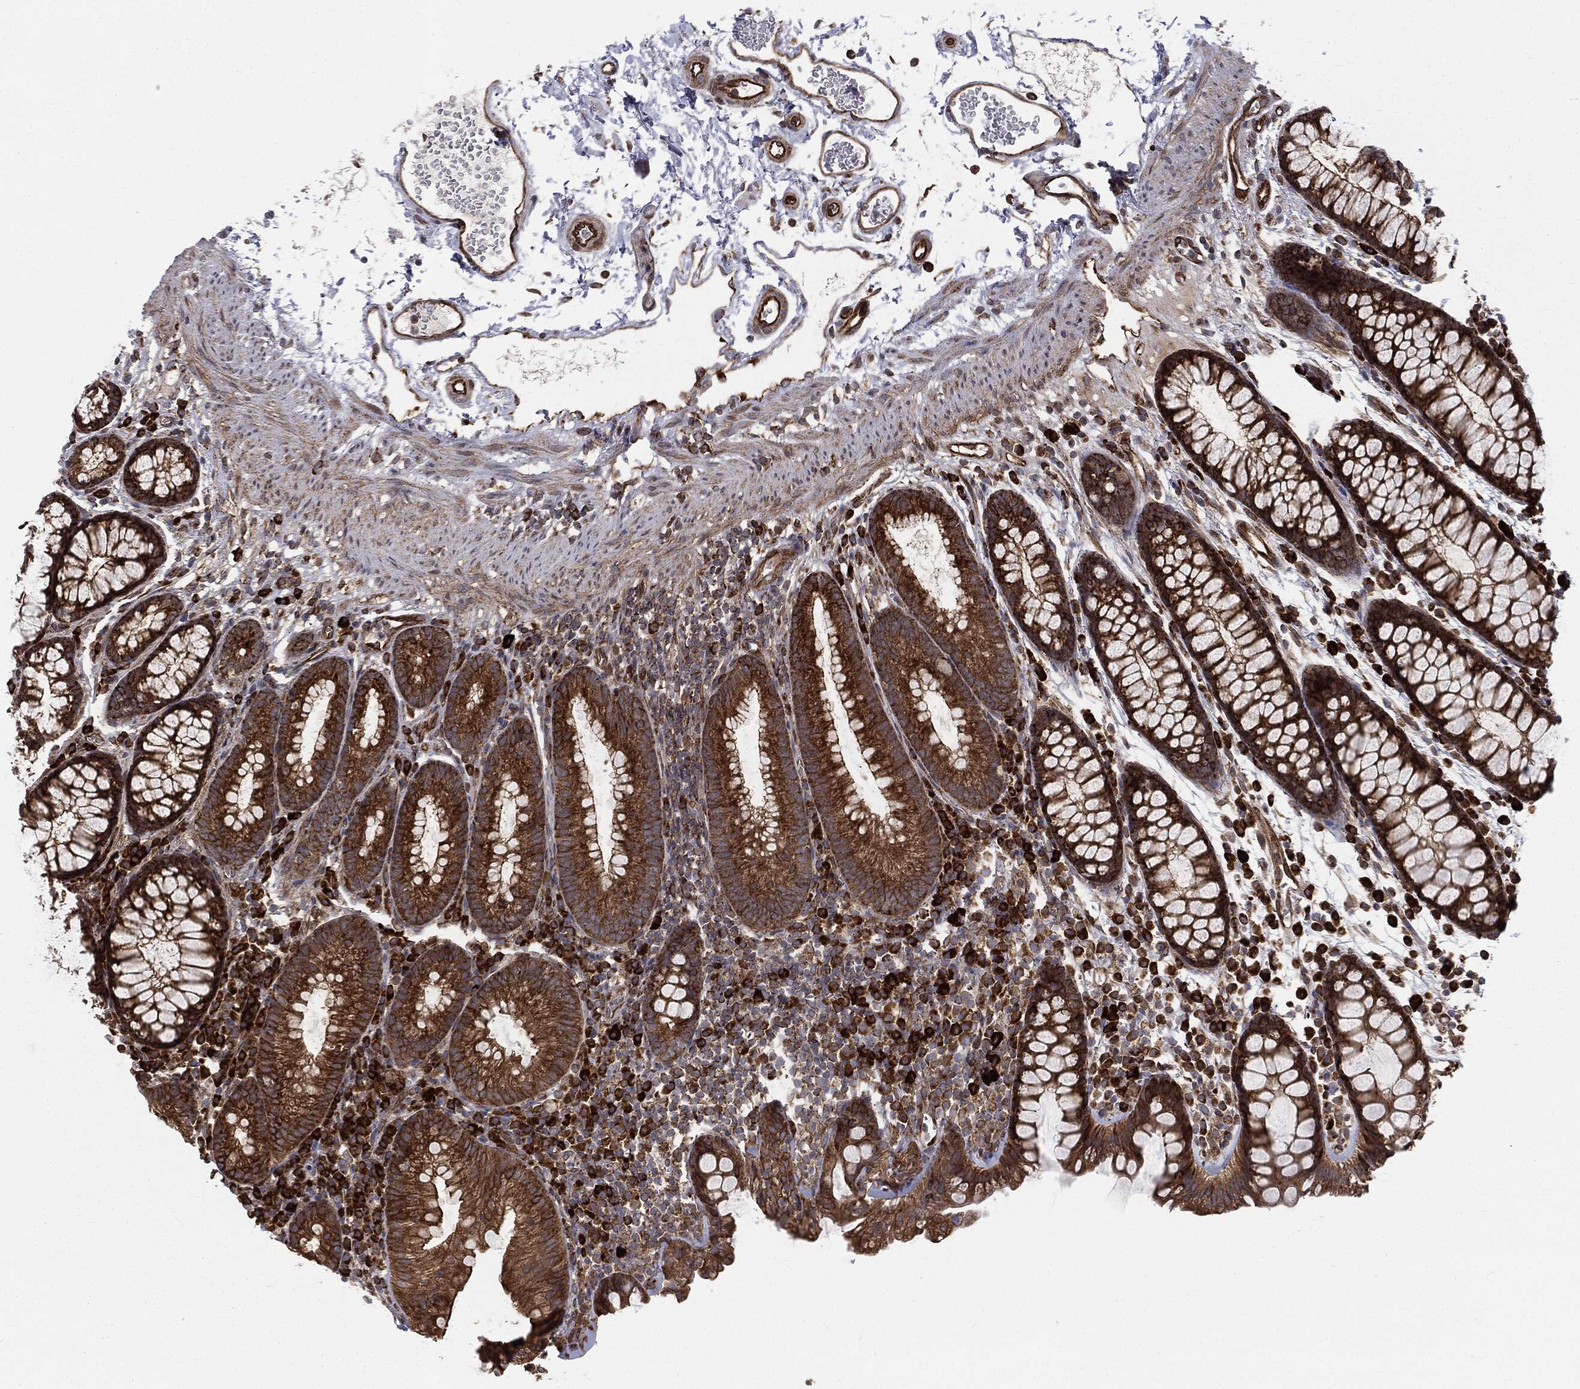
{"staining": {"intensity": "strong", "quantity": "25%-75%", "location": "cytoplasmic/membranous"}, "tissue": "colon", "cell_type": "Endothelial cells", "image_type": "normal", "snomed": [{"axis": "morphology", "description": "Normal tissue, NOS"}, {"axis": "topography", "description": "Colon"}], "caption": "This histopathology image exhibits immunohistochemistry staining of unremarkable colon, with high strong cytoplasmic/membranous expression in about 25%-75% of endothelial cells.", "gene": "CYLD", "patient": {"sex": "male", "age": 76}}